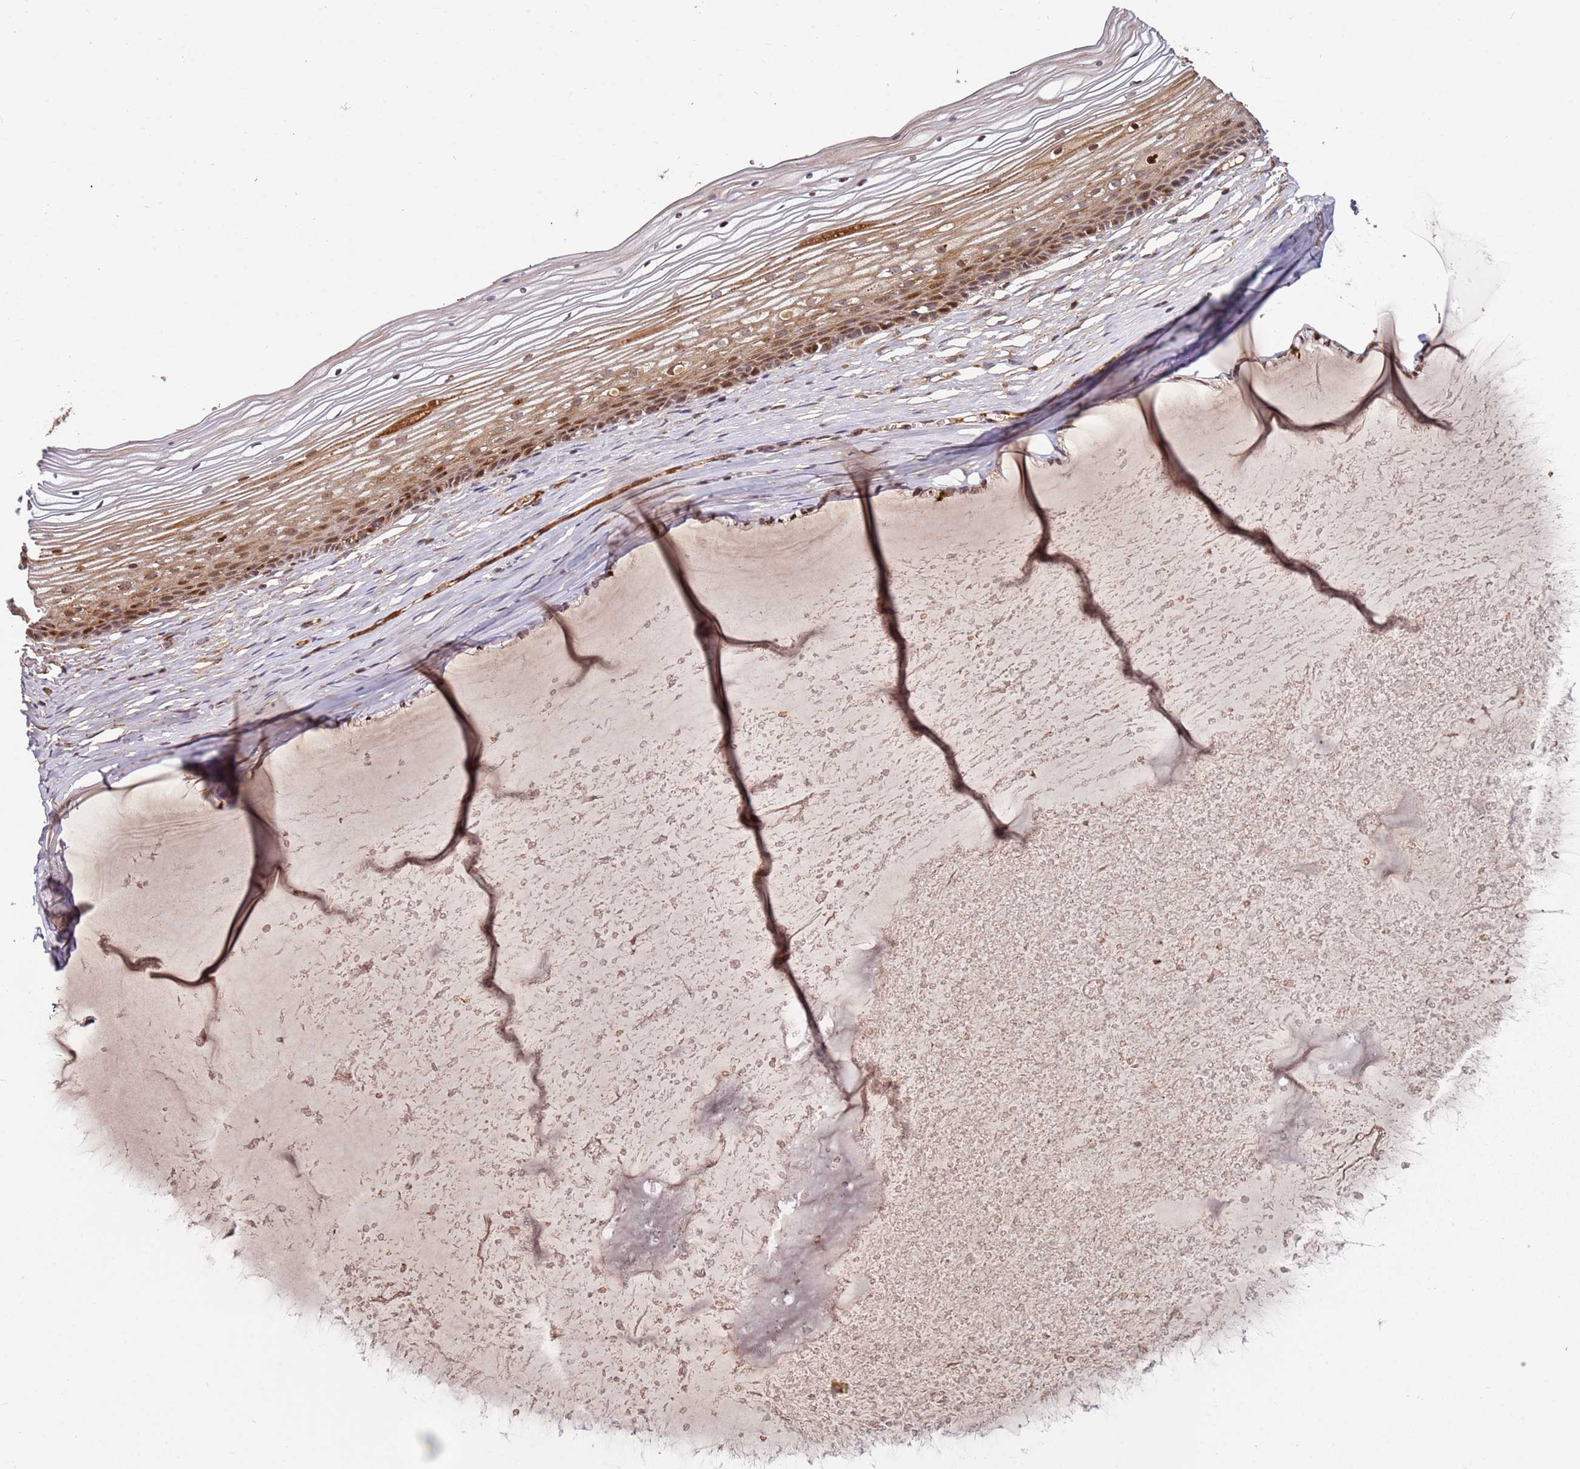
{"staining": {"intensity": "moderate", "quantity": ">75%", "location": "cytoplasmic/membranous,nuclear"}, "tissue": "vagina", "cell_type": "Squamous epithelial cells", "image_type": "normal", "snomed": [{"axis": "morphology", "description": "Normal tissue, NOS"}, {"axis": "topography", "description": "Vagina"}, {"axis": "topography", "description": "Cervix"}], "caption": "Moderate cytoplasmic/membranous,nuclear protein expression is seen in about >75% of squamous epithelial cells in vagina.", "gene": "RHBDL1", "patient": {"sex": "female", "age": 40}}